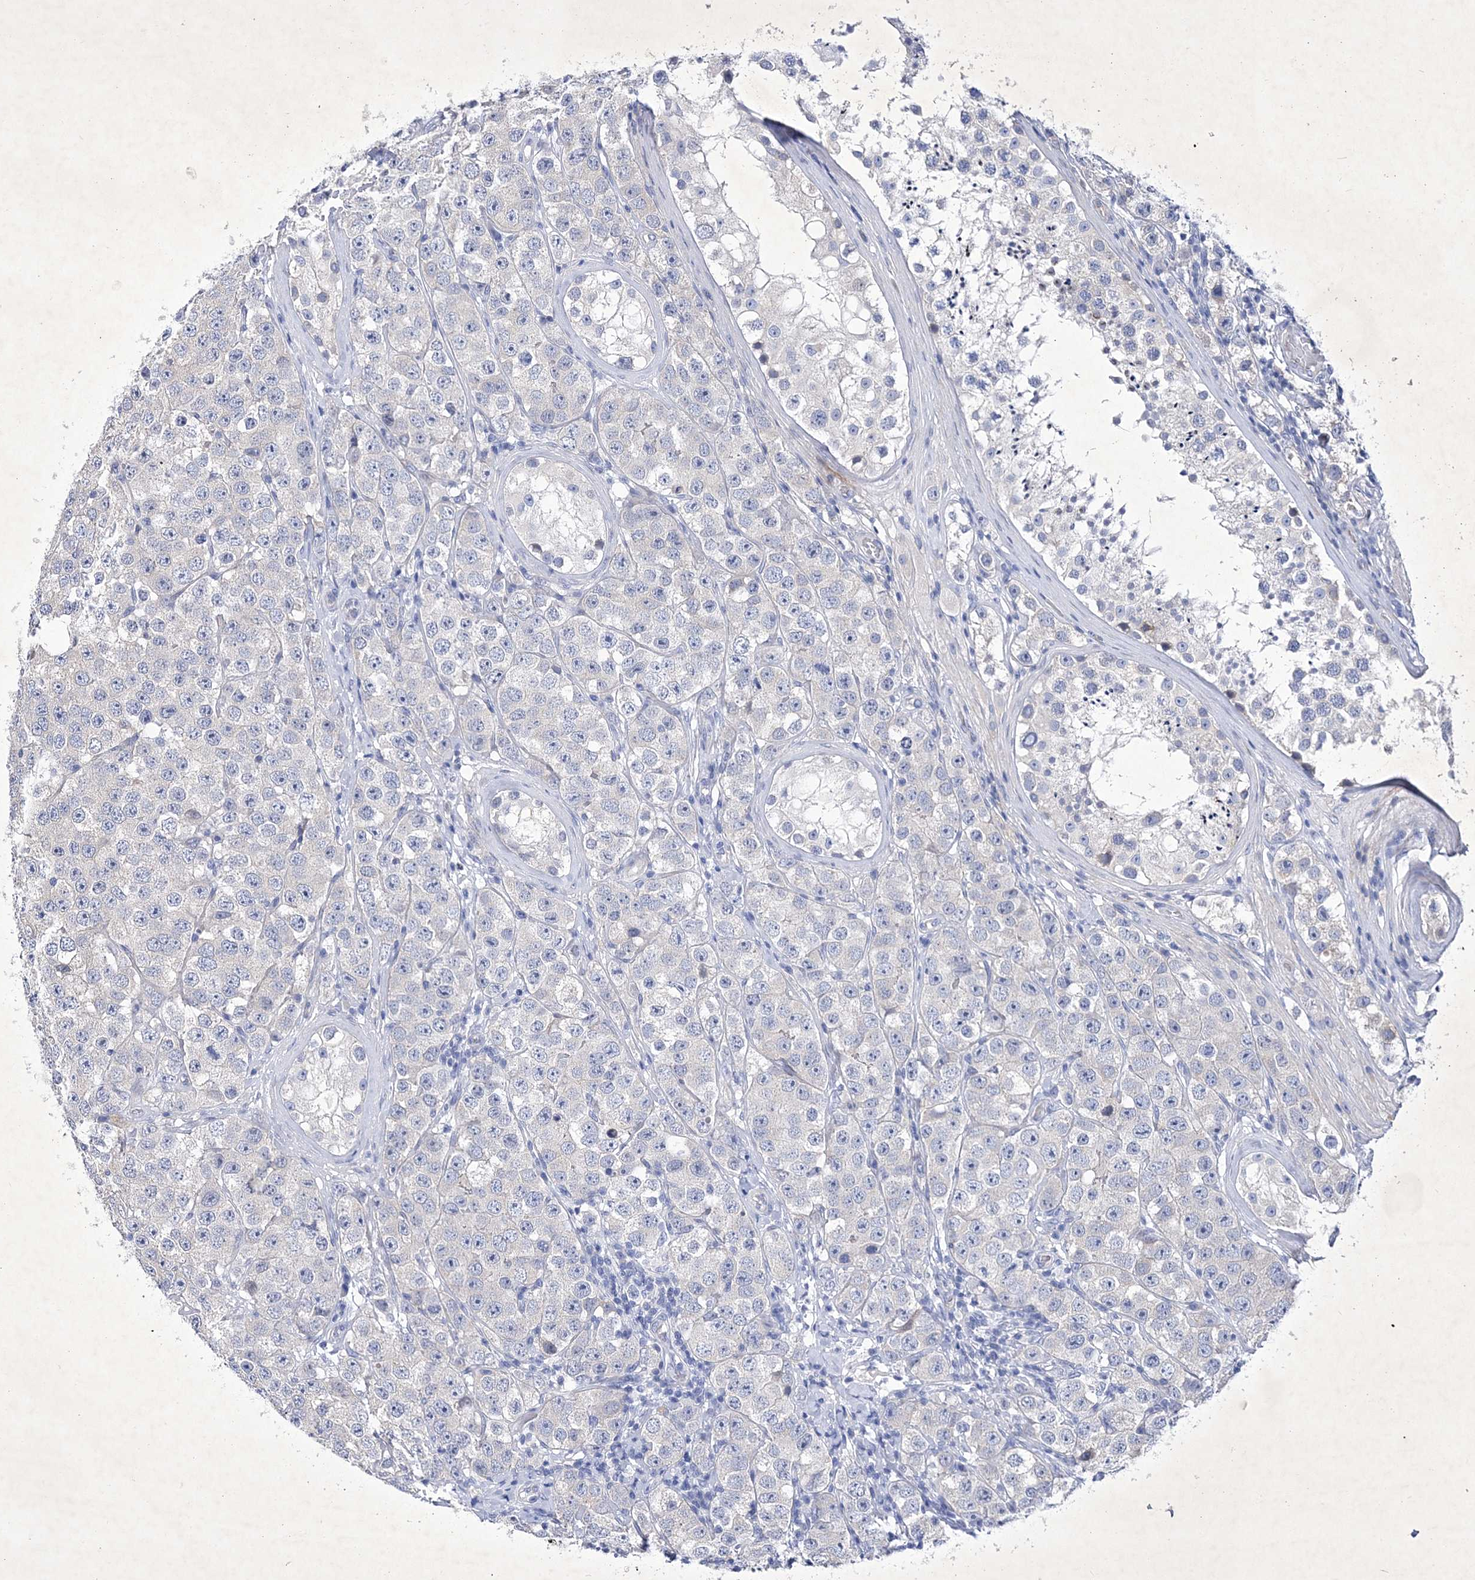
{"staining": {"intensity": "negative", "quantity": "none", "location": "none"}, "tissue": "testis cancer", "cell_type": "Tumor cells", "image_type": "cancer", "snomed": [{"axis": "morphology", "description": "Seminoma, NOS"}, {"axis": "topography", "description": "Testis"}], "caption": "The immunohistochemistry histopathology image has no significant staining in tumor cells of testis seminoma tissue.", "gene": "GPN1", "patient": {"sex": "male", "age": 28}}